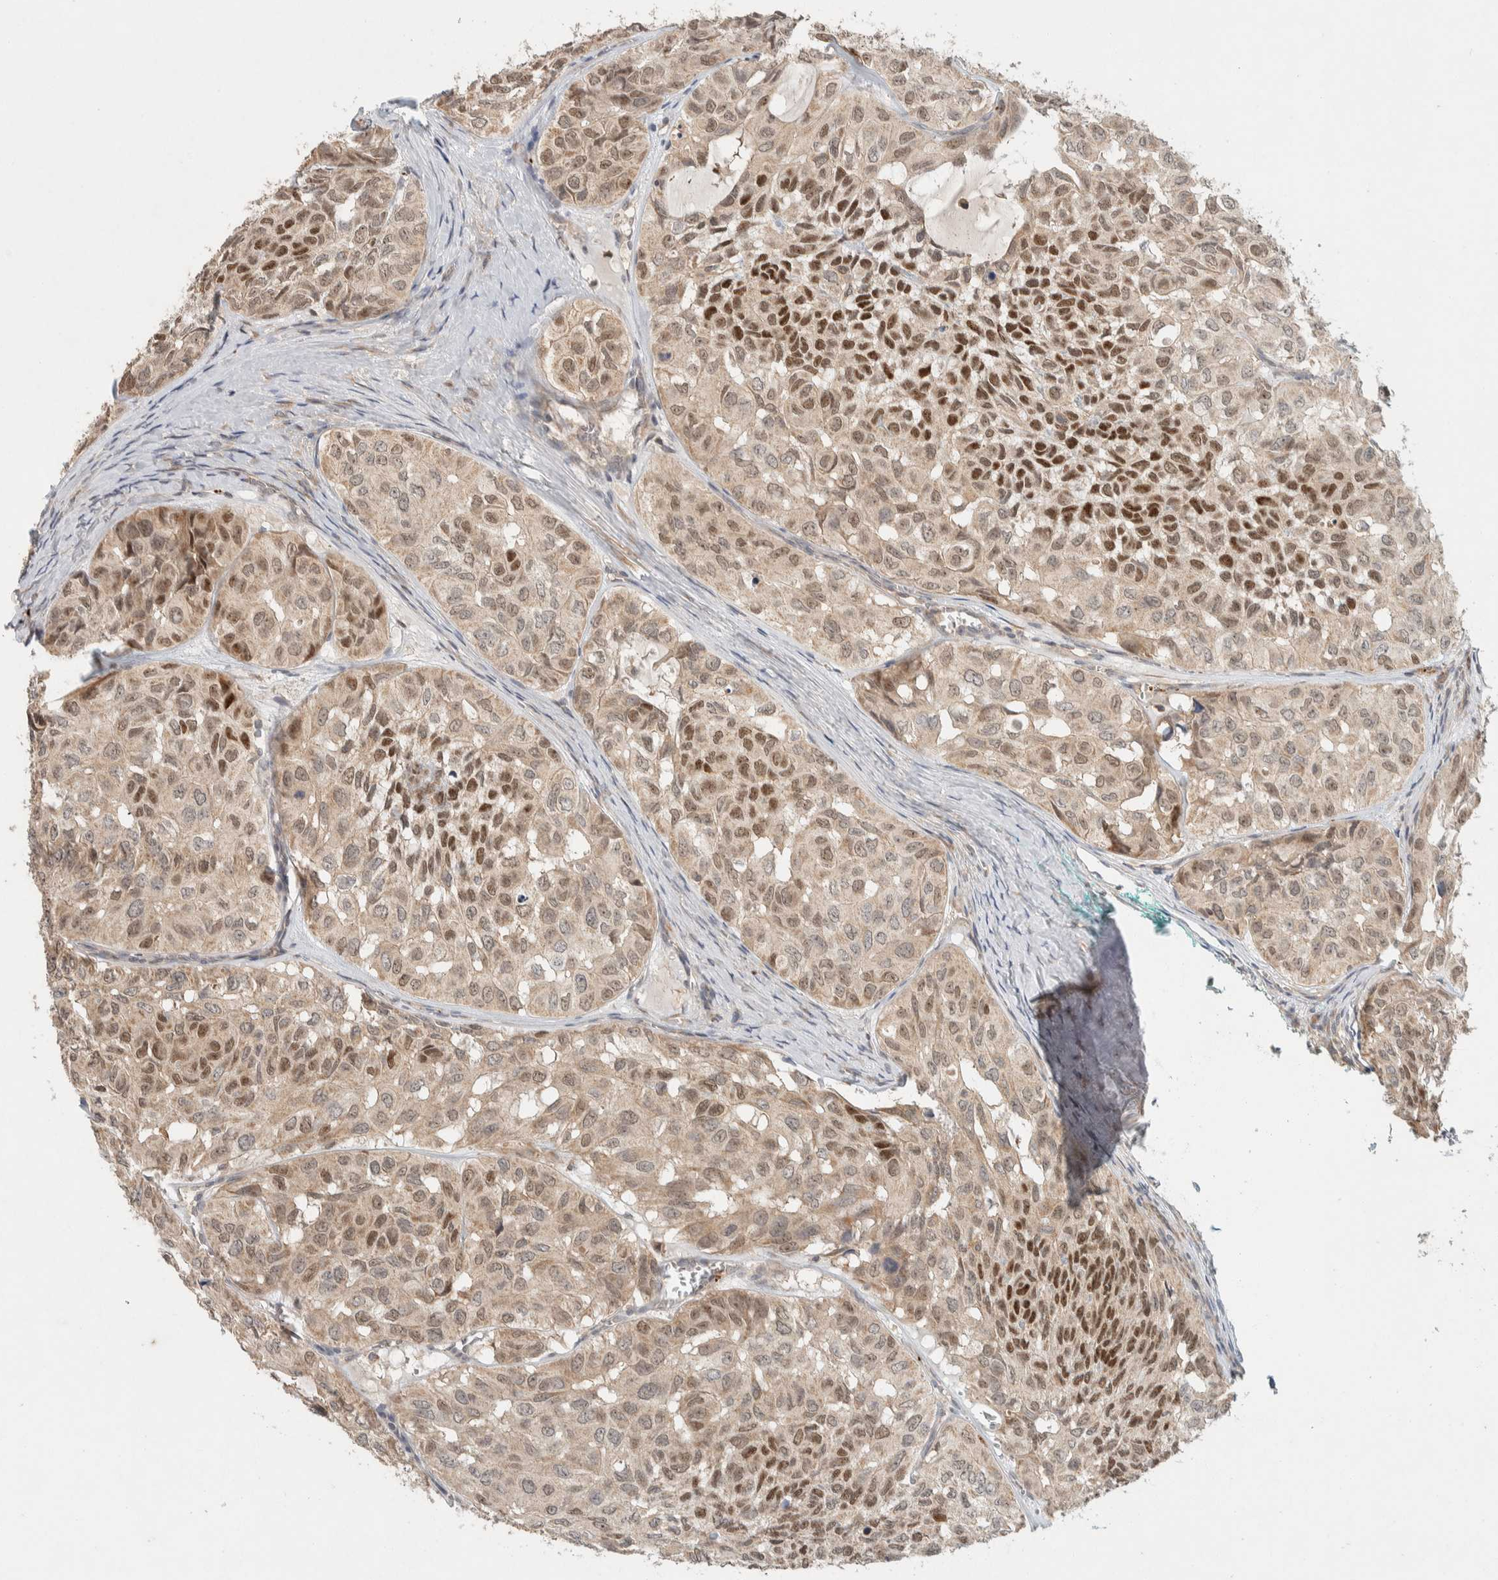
{"staining": {"intensity": "moderate", "quantity": ">75%", "location": "cytoplasmic/membranous,nuclear"}, "tissue": "head and neck cancer", "cell_type": "Tumor cells", "image_type": "cancer", "snomed": [{"axis": "morphology", "description": "Adenocarcinoma, NOS"}, {"axis": "topography", "description": "Salivary gland, NOS"}, {"axis": "topography", "description": "Head-Neck"}], "caption": "Tumor cells reveal moderate cytoplasmic/membranous and nuclear staining in approximately >75% of cells in head and neck adenocarcinoma.", "gene": "KIF9", "patient": {"sex": "female", "age": 76}}